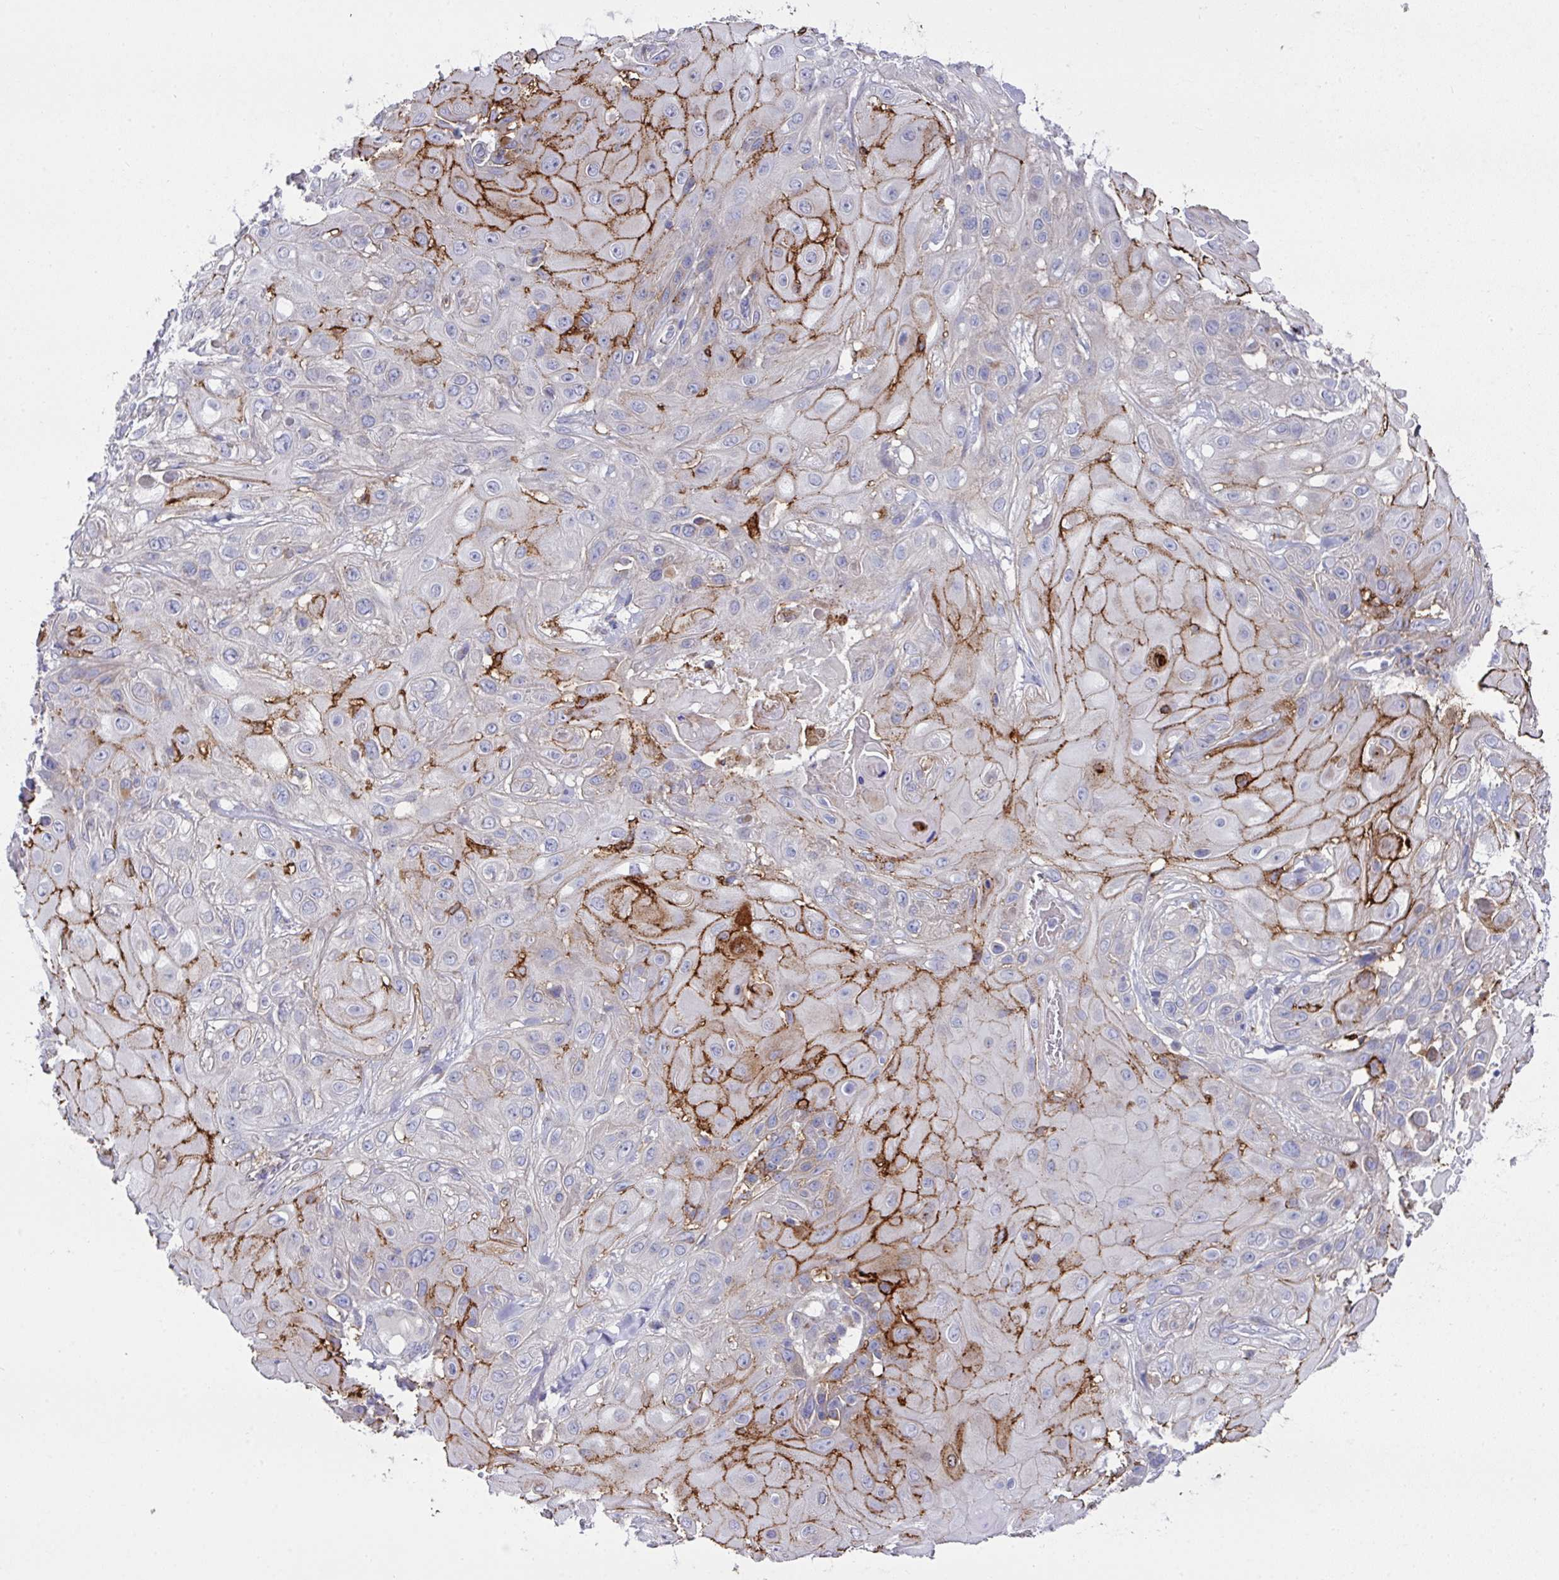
{"staining": {"intensity": "moderate", "quantity": "25%-75%", "location": "cytoplasmic/membranous"}, "tissue": "skin cancer", "cell_type": "Tumor cells", "image_type": "cancer", "snomed": [{"axis": "morphology", "description": "Normal tissue, NOS"}, {"axis": "morphology", "description": "Squamous cell carcinoma, NOS"}, {"axis": "topography", "description": "Skin"}, {"axis": "topography", "description": "Cartilage tissue"}], "caption": "Squamous cell carcinoma (skin) stained with a brown dye displays moderate cytoplasmic/membranous positive positivity in about 25%-75% of tumor cells.", "gene": "CLDN1", "patient": {"sex": "female", "age": 79}}